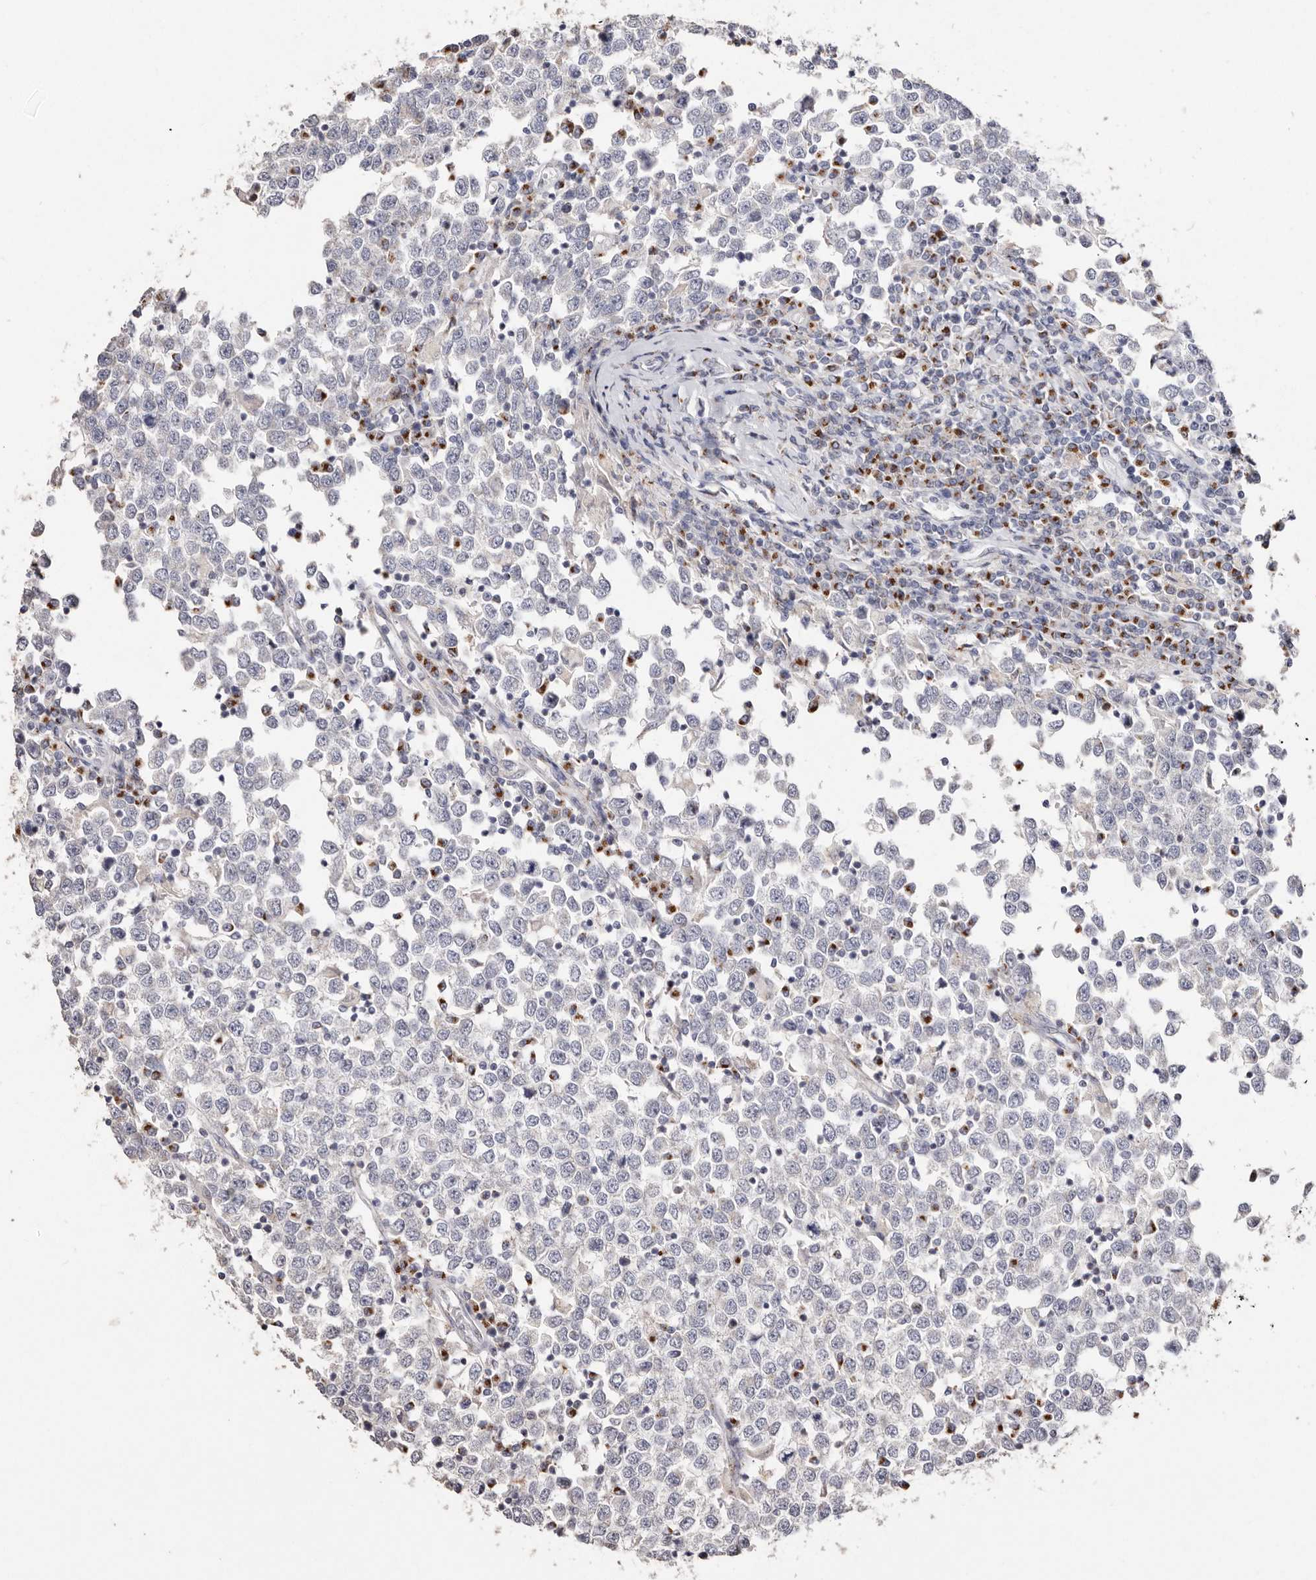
{"staining": {"intensity": "negative", "quantity": "none", "location": "none"}, "tissue": "testis cancer", "cell_type": "Tumor cells", "image_type": "cancer", "snomed": [{"axis": "morphology", "description": "Seminoma, NOS"}, {"axis": "topography", "description": "Testis"}], "caption": "DAB (3,3'-diaminobenzidine) immunohistochemical staining of human testis seminoma reveals no significant staining in tumor cells.", "gene": "LGALS7B", "patient": {"sex": "male", "age": 65}}